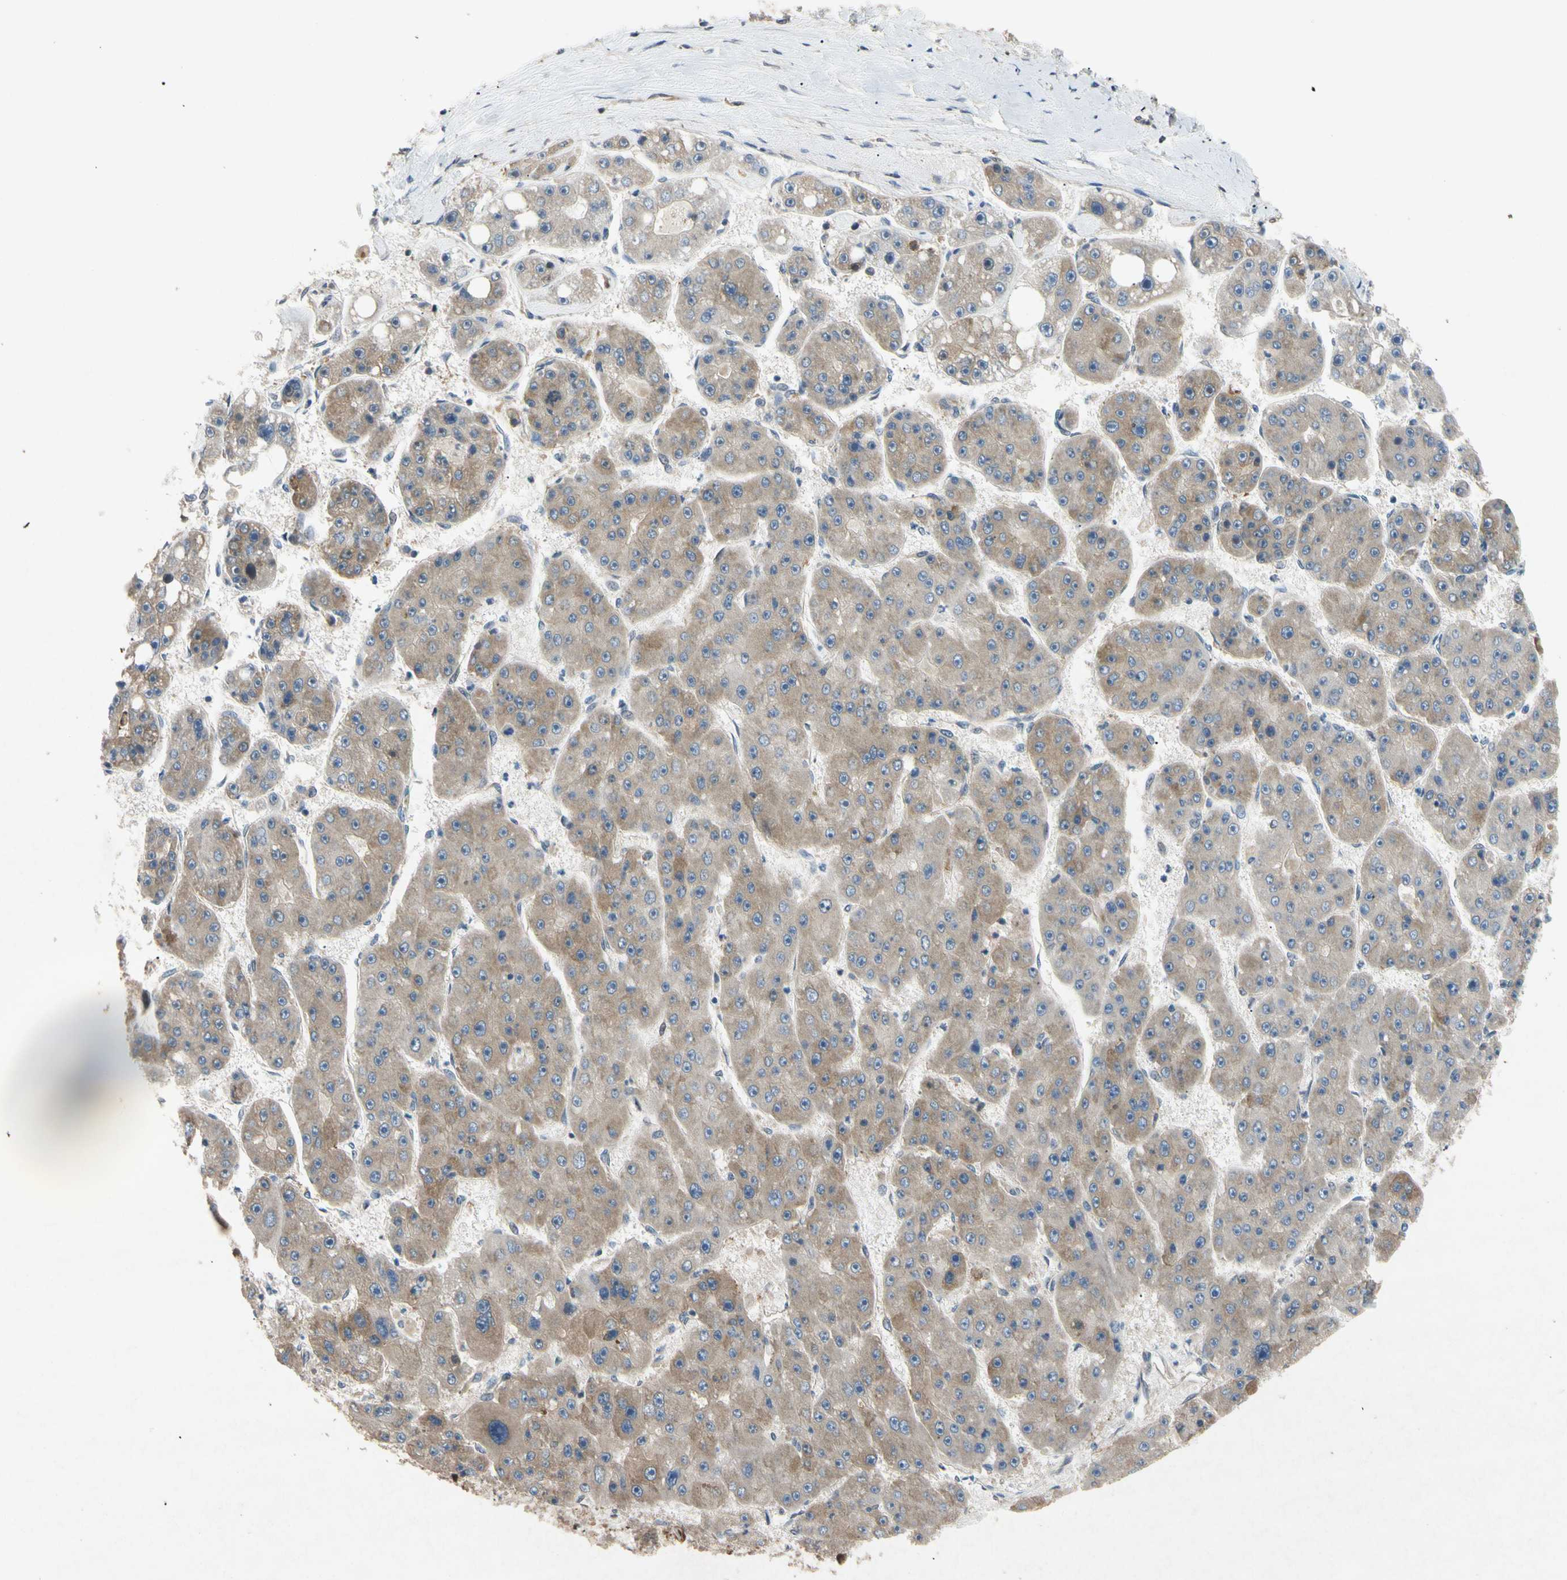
{"staining": {"intensity": "weak", "quantity": ">75%", "location": "cytoplasmic/membranous"}, "tissue": "liver cancer", "cell_type": "Tumor cells", "image_type": "cancer", "snomed": [{"axis": "morphology", "description": "Carcinoma, Hepatocellular, NOS"}, {"axis": "topography", "description": "Liver"}], "caption": "Protein expression analysis of liver hepatocellular carcinoma reveals weak cytoplasmic/membranous expression in about >75% of tumor cells.", "gene": "EIF1AX", "patient": {"sex": "female", "age": 61}}